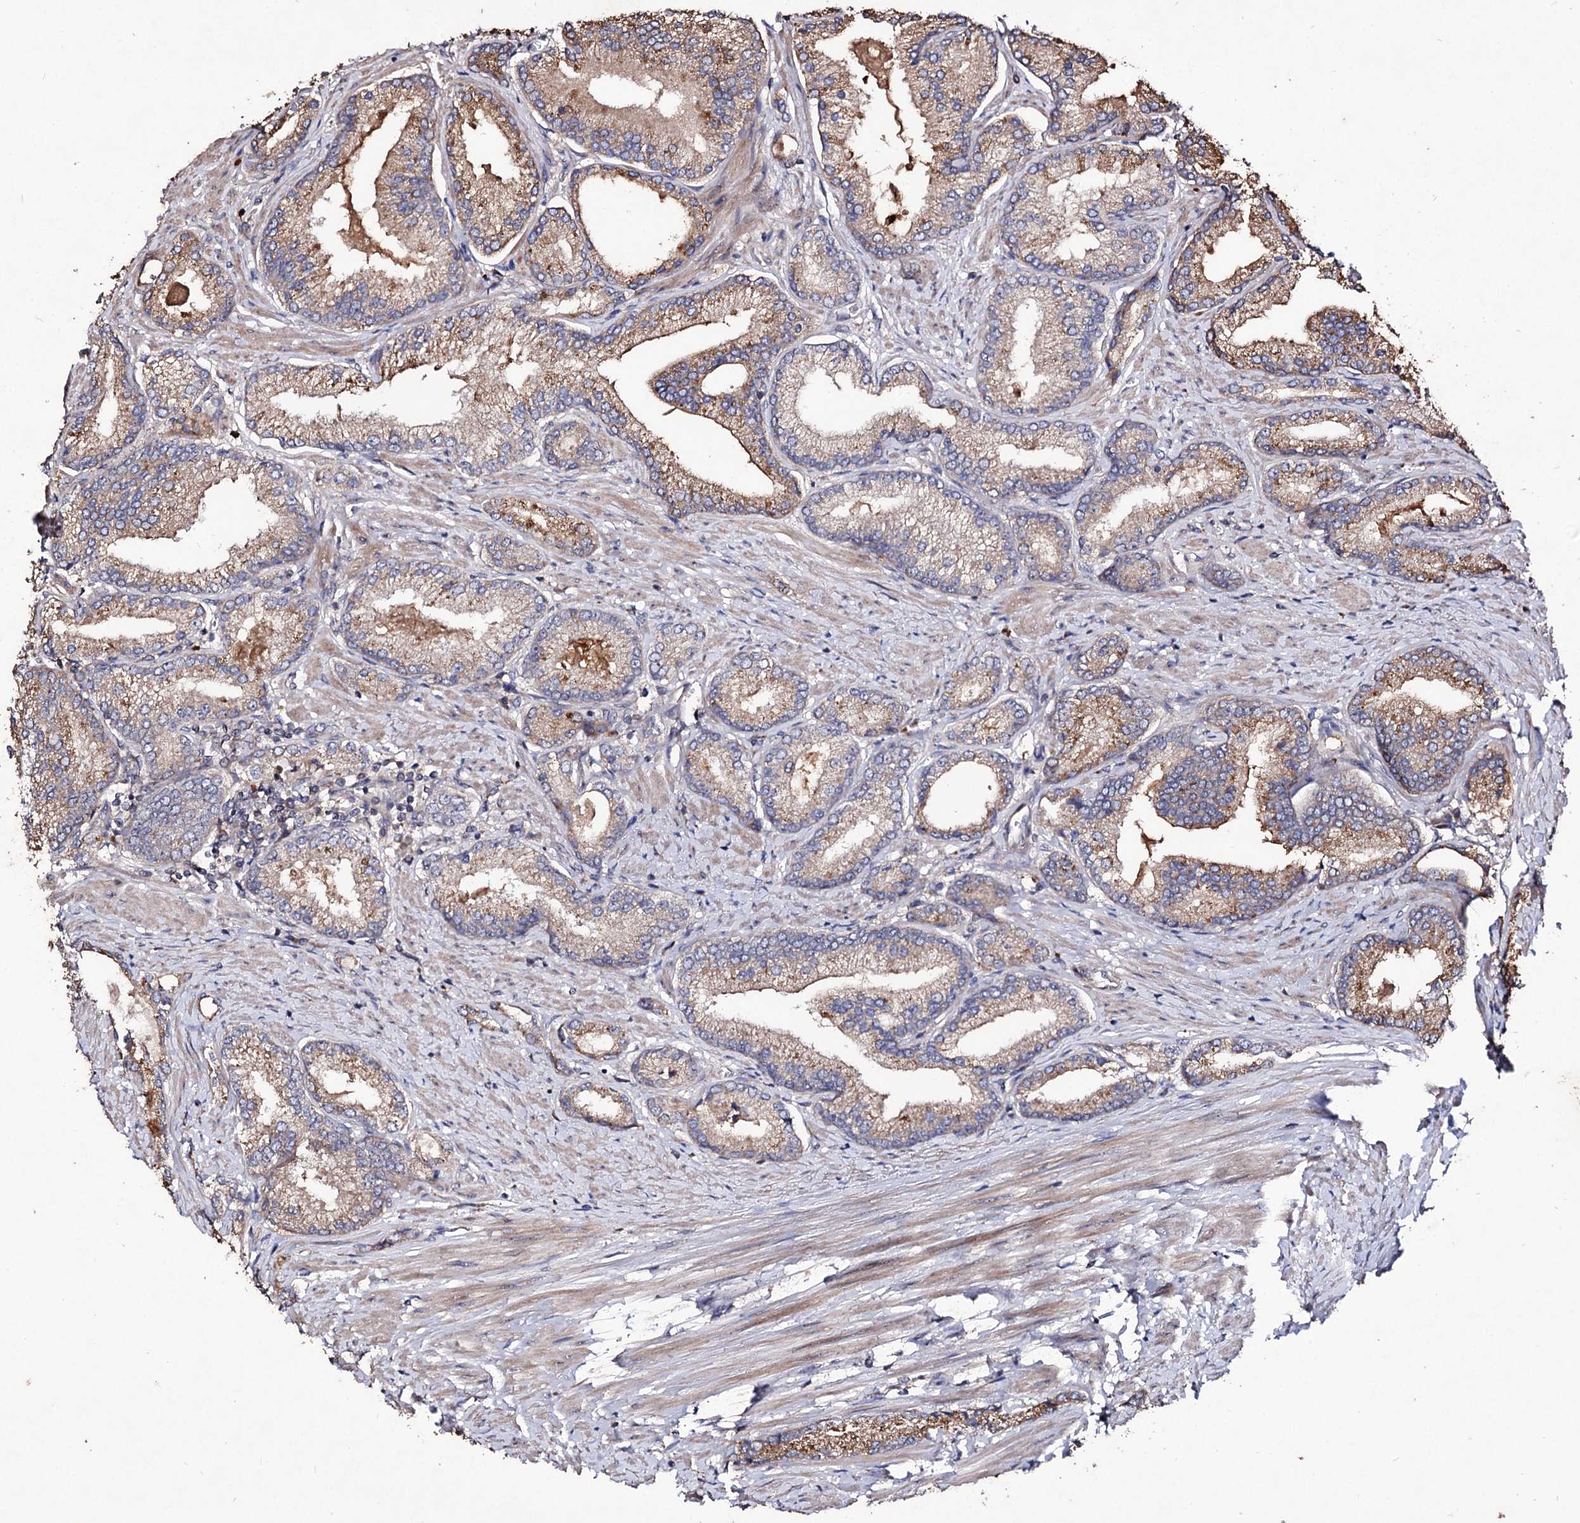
{"staining": {"intensity": "moderate", "quantity": "25%-75%", "location": "cytoplasmic/membranous"}, "tissue": "prostate cancer", "cell_type": "Tumor cells", "image_type": "cancer", "snomed": [{"axis": "morphology", "description": "Adenocarcinoma, High grade"}, {"axis": "topography", "description": "Prostate"}], "caption": "Tumor cells reveal medium levels of moderate cytoplasmic/membranous positivity in about 25%-75% of cells in prostate cancer.", "gene": "MYO1H", "patient": {"sex": "male", "age": 66}}